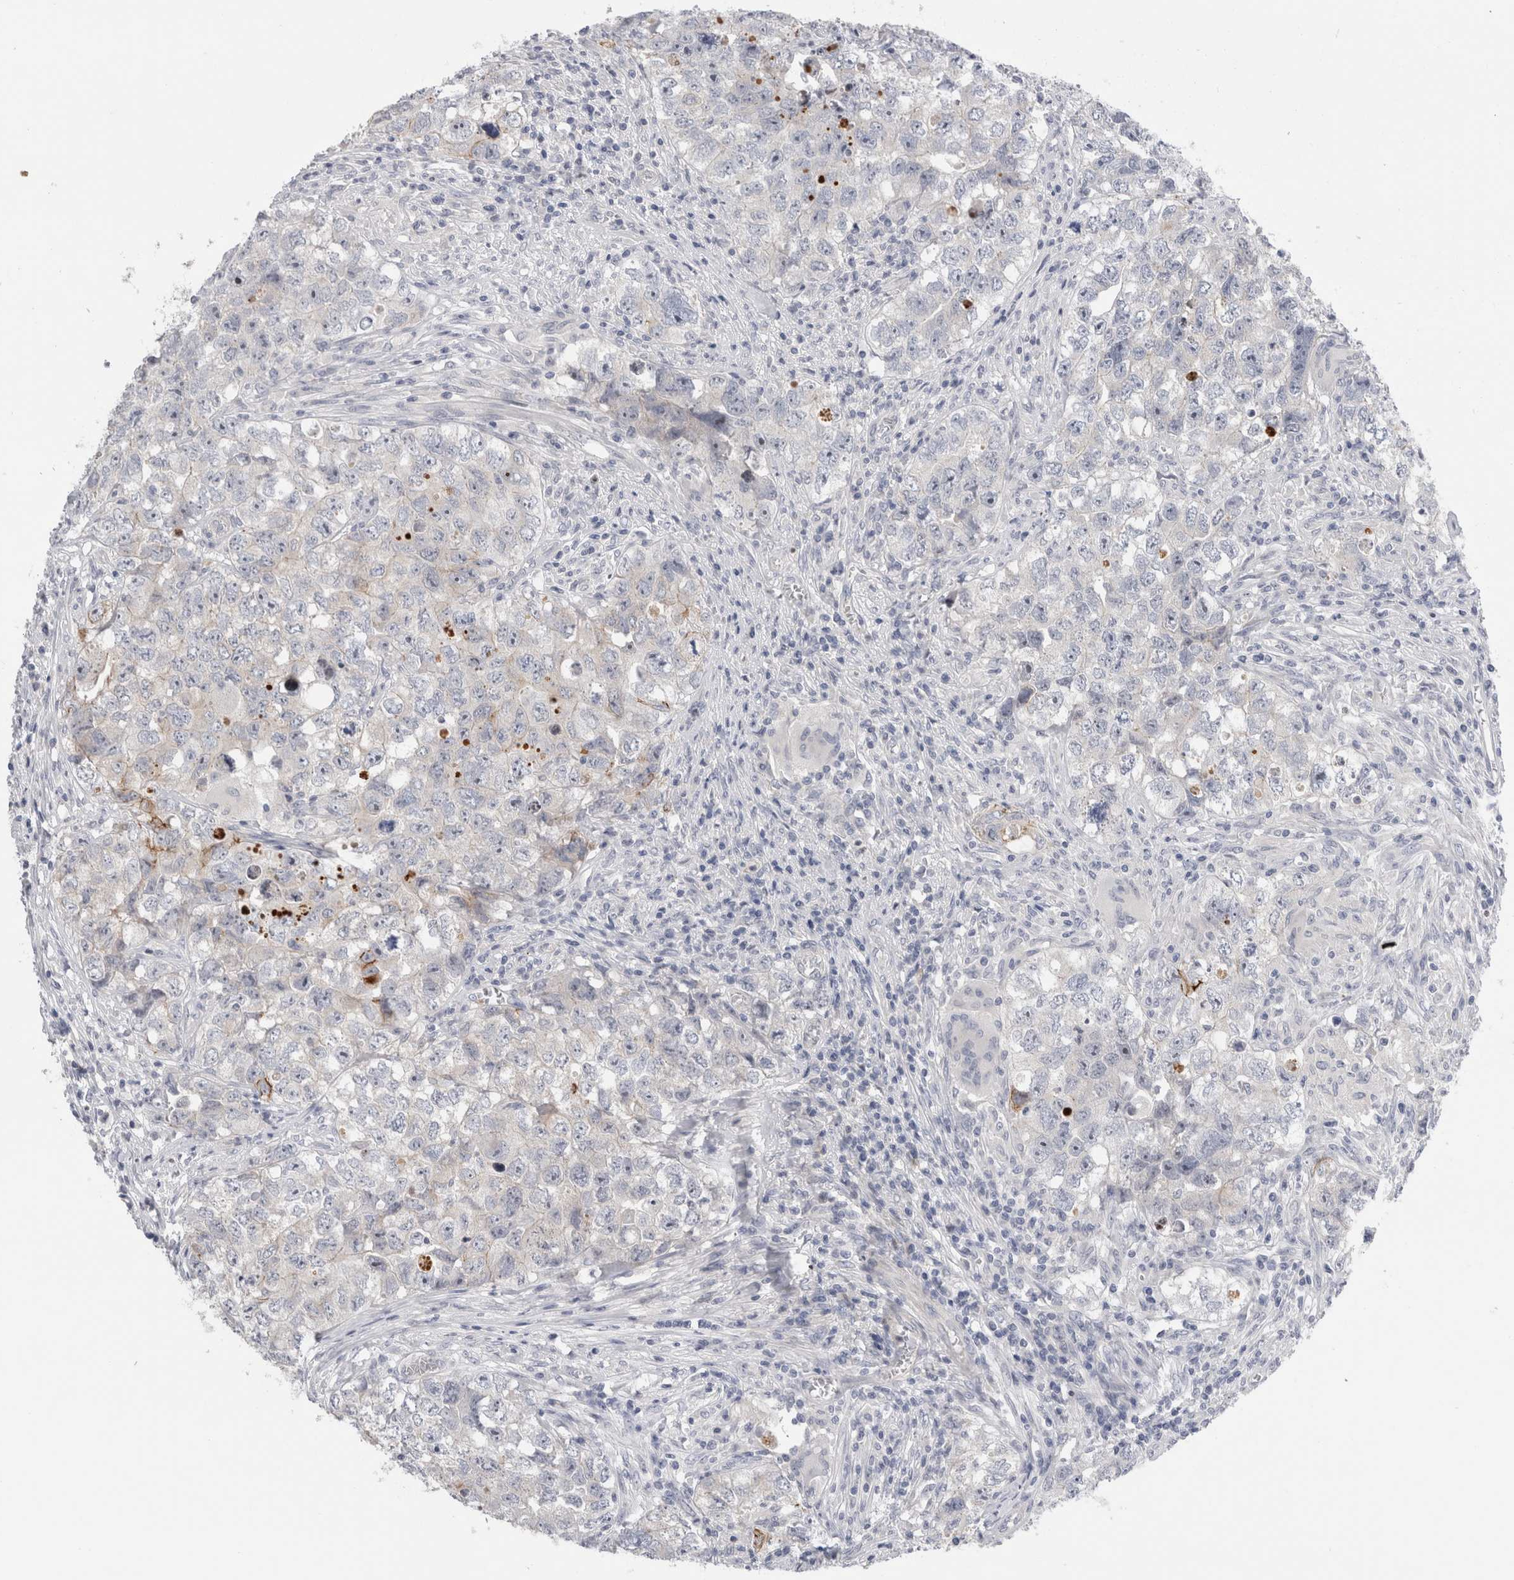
{"staining": {"intensity": "negative", "quantity": "none", "location": "none"}, "tissue": "testis cancer", "cell_type": "Tumor cells", "image_type": "cancer", "snomed": [{"axis": "morphology", "description": "Seminoma, NOS"}, {"axis": "morphology", "description": "Carcinoma, Embryonal, NOS"}, {"axis": "topography", "description": "Testis"}], "caption": "Protein analysis of testis cancer (embryonal carcinoma) demonstrates no significant expression in tumor cells.", "gene": "SLC20A2", "patient": {"sex": "male", "age": 43}}